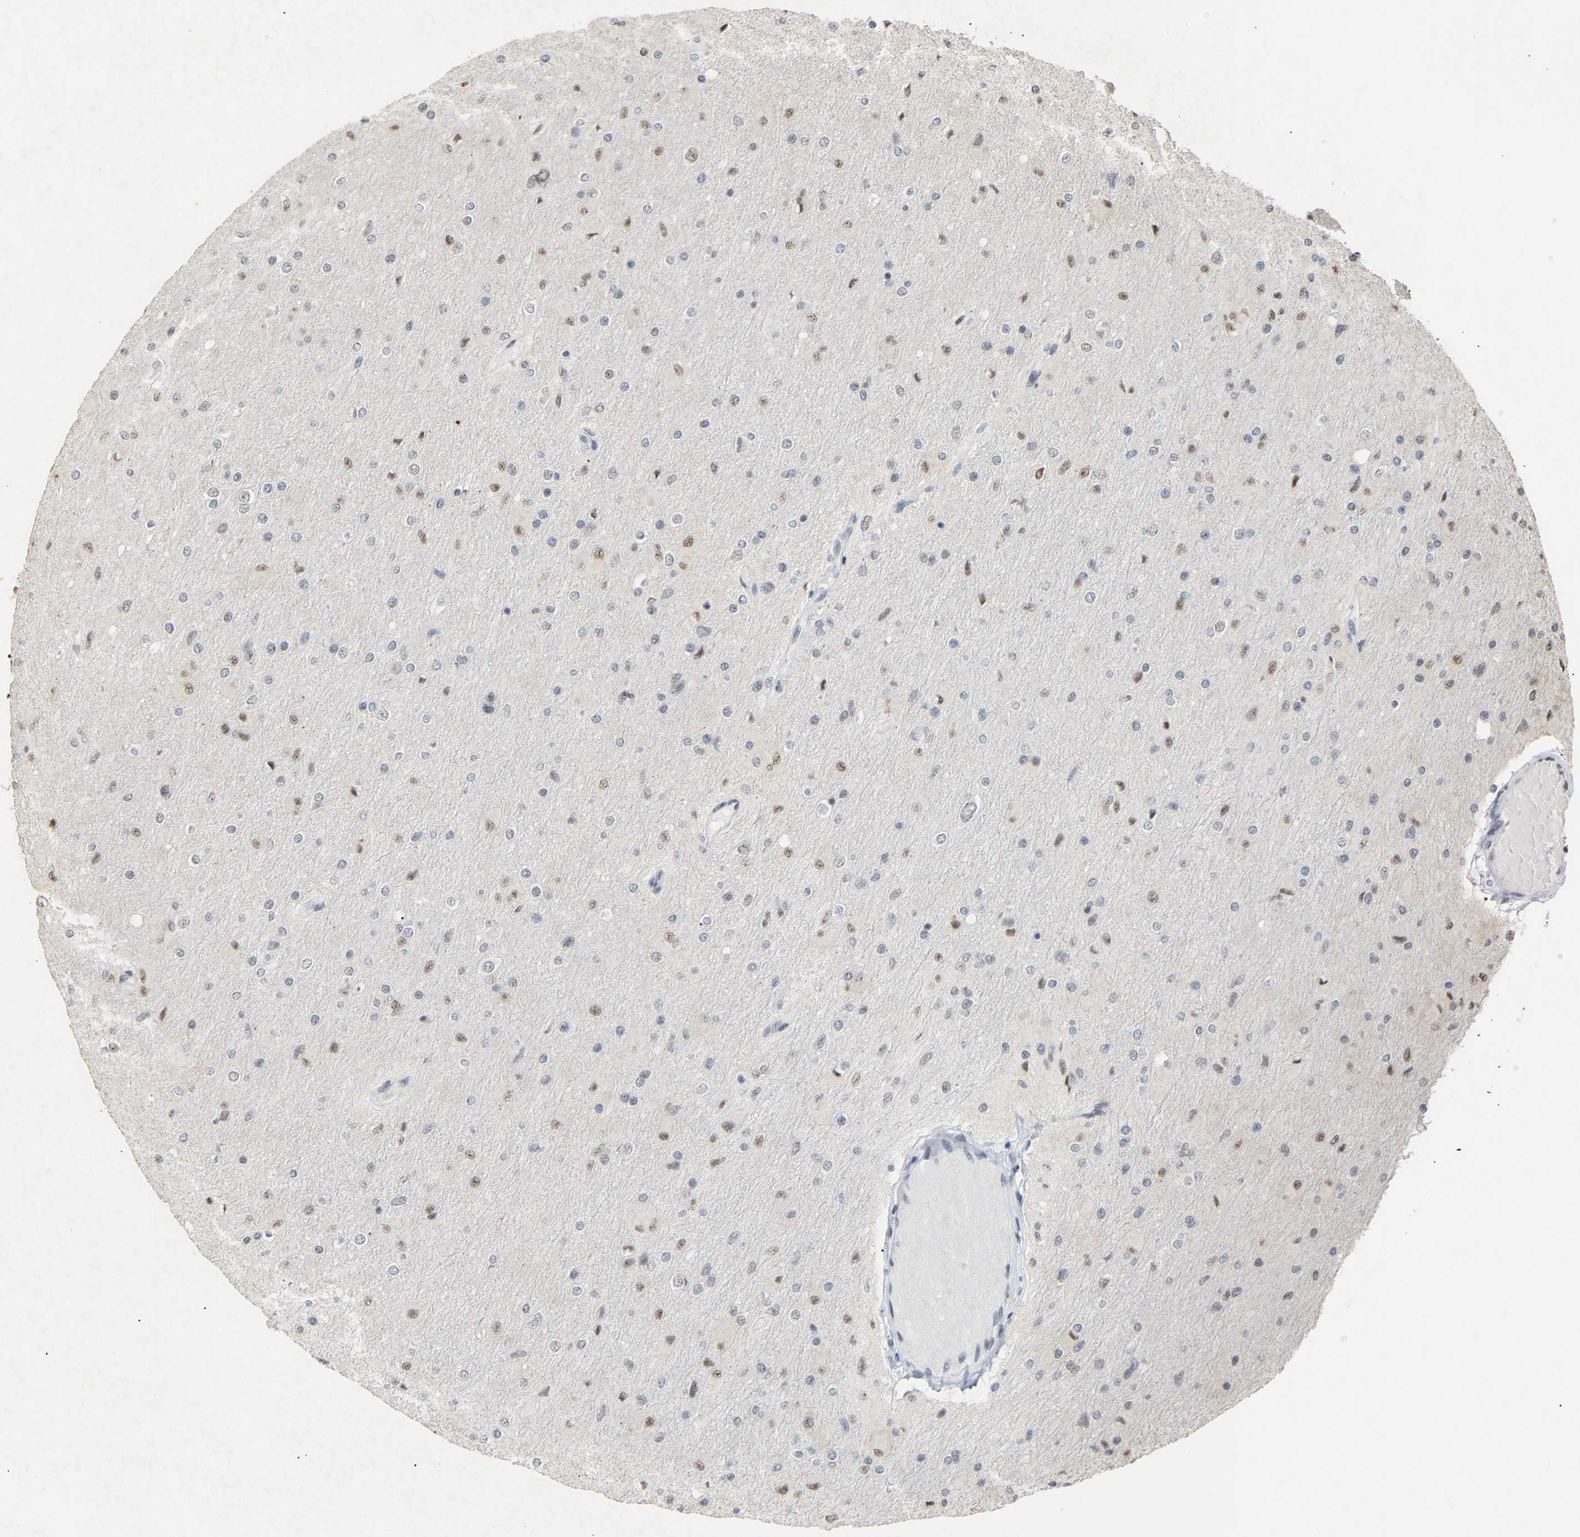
{"staining": {"intensity": "weak", "quantity": "25%-75%", "location": "nuclear"}, "tissue": "glioma", "cell_type": "Tumor cells", "image_type": "cancer", "snomed": [{"axis": "morphology", "description": "Glioma, malignant, High grade"}, {"axis": "topography", "description": "Cerebral cortex"}], "caption": "The immunohistochemical stain shows weak nuclear expression in tumor cells of glioma tissue.", "gene": "NELFB", "patient": {"sex": "female", "age": 36}}